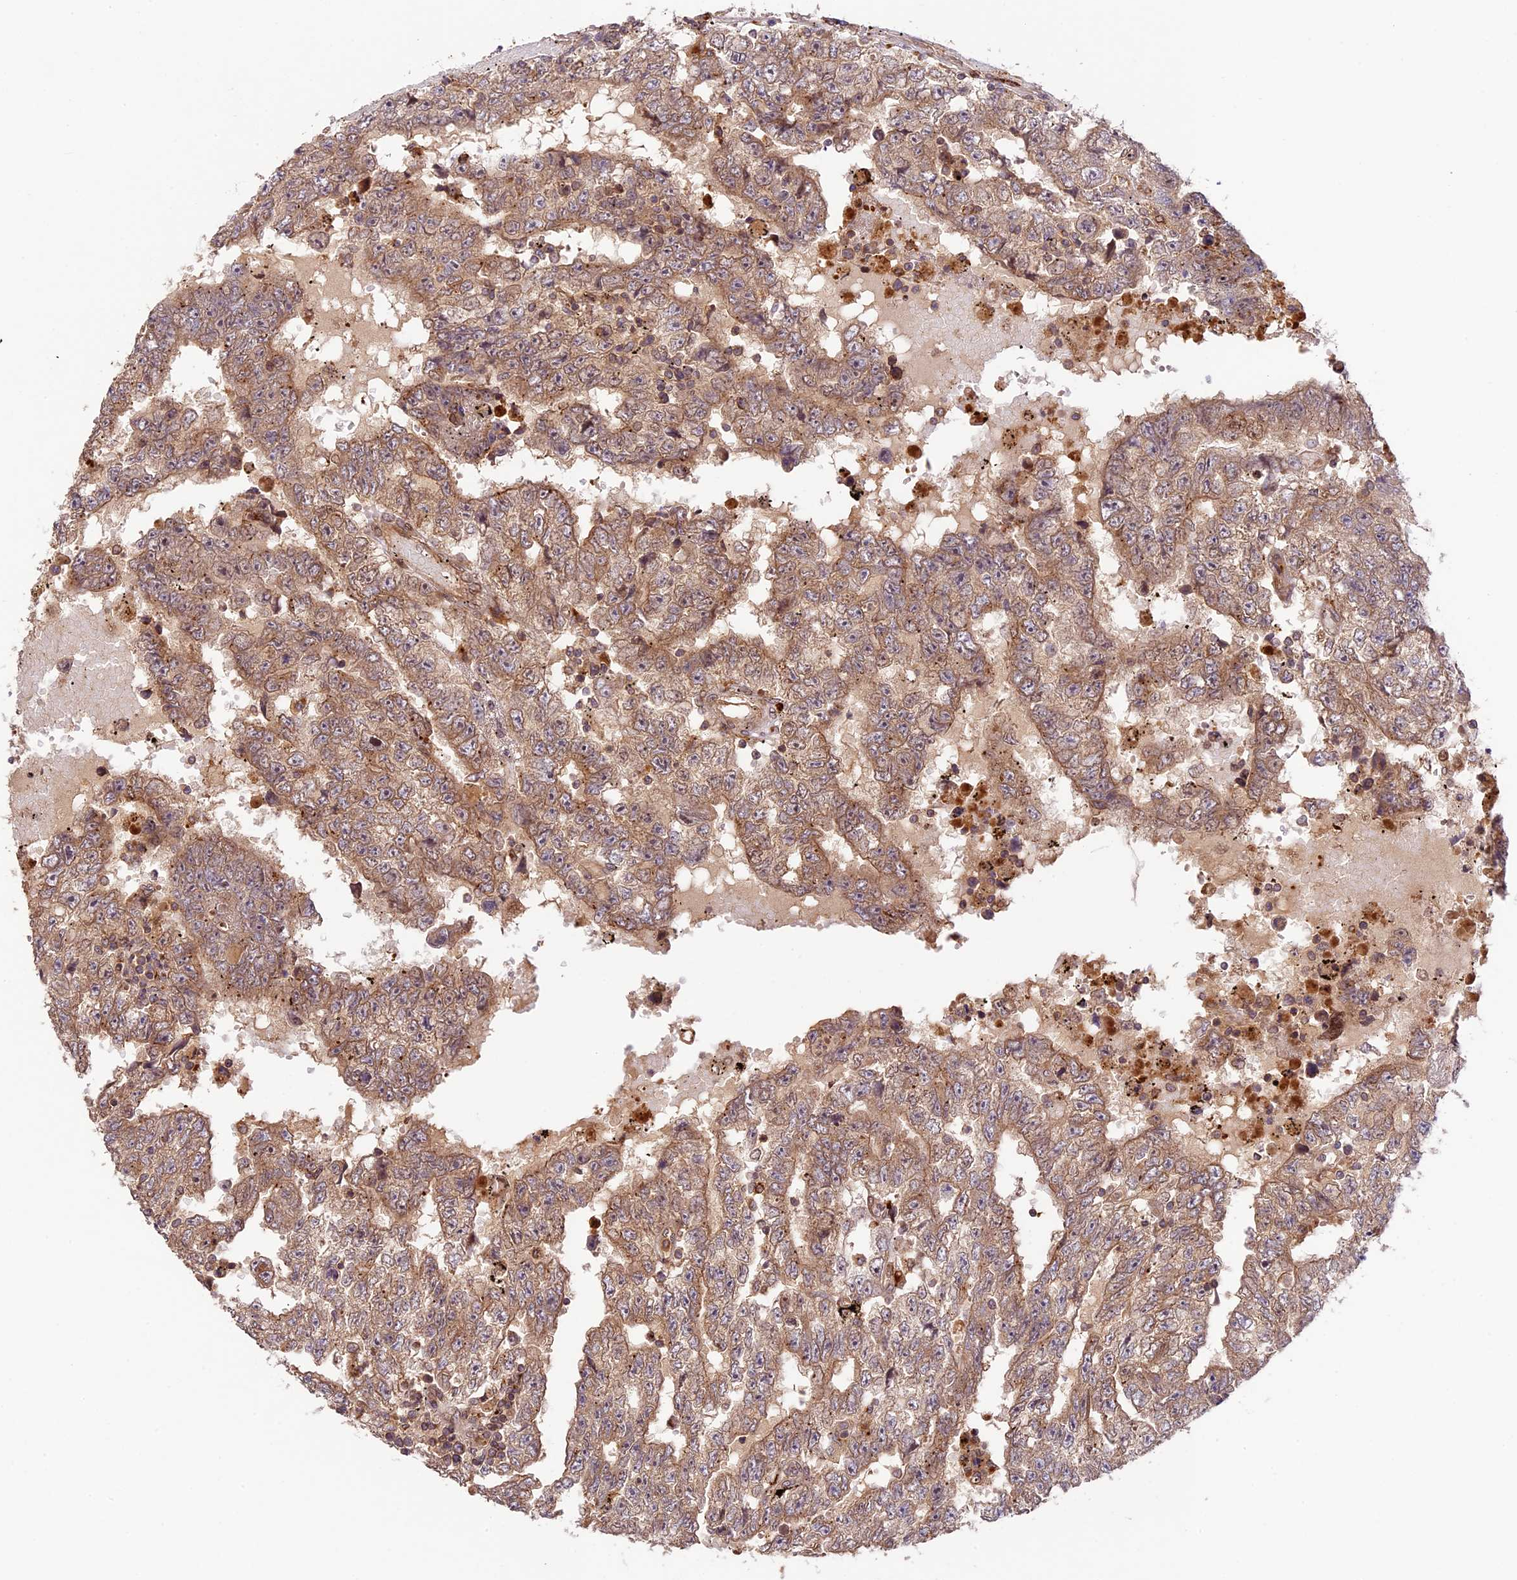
{"staining": {"intensity": "moderate", "quantity": ">75%", "location": "cytoplasmic/membranous"}, "tissue": "testis cancer", "cell_type": "Tumor cells", "image_type": "cancer", "snomed": [{"axis": "morphology", "description": "Carcinoma, Embryonal, NOS"}, {"axis": "topography", "description": "Testis"}], "caption": "Testis cancer stained for a protein (brown) shows moderate cytoplasmic/membranous positive expression in about >75% of tumor cells.", "gene": "DGKH", "patient": {"sex": "male", "age": 25}}